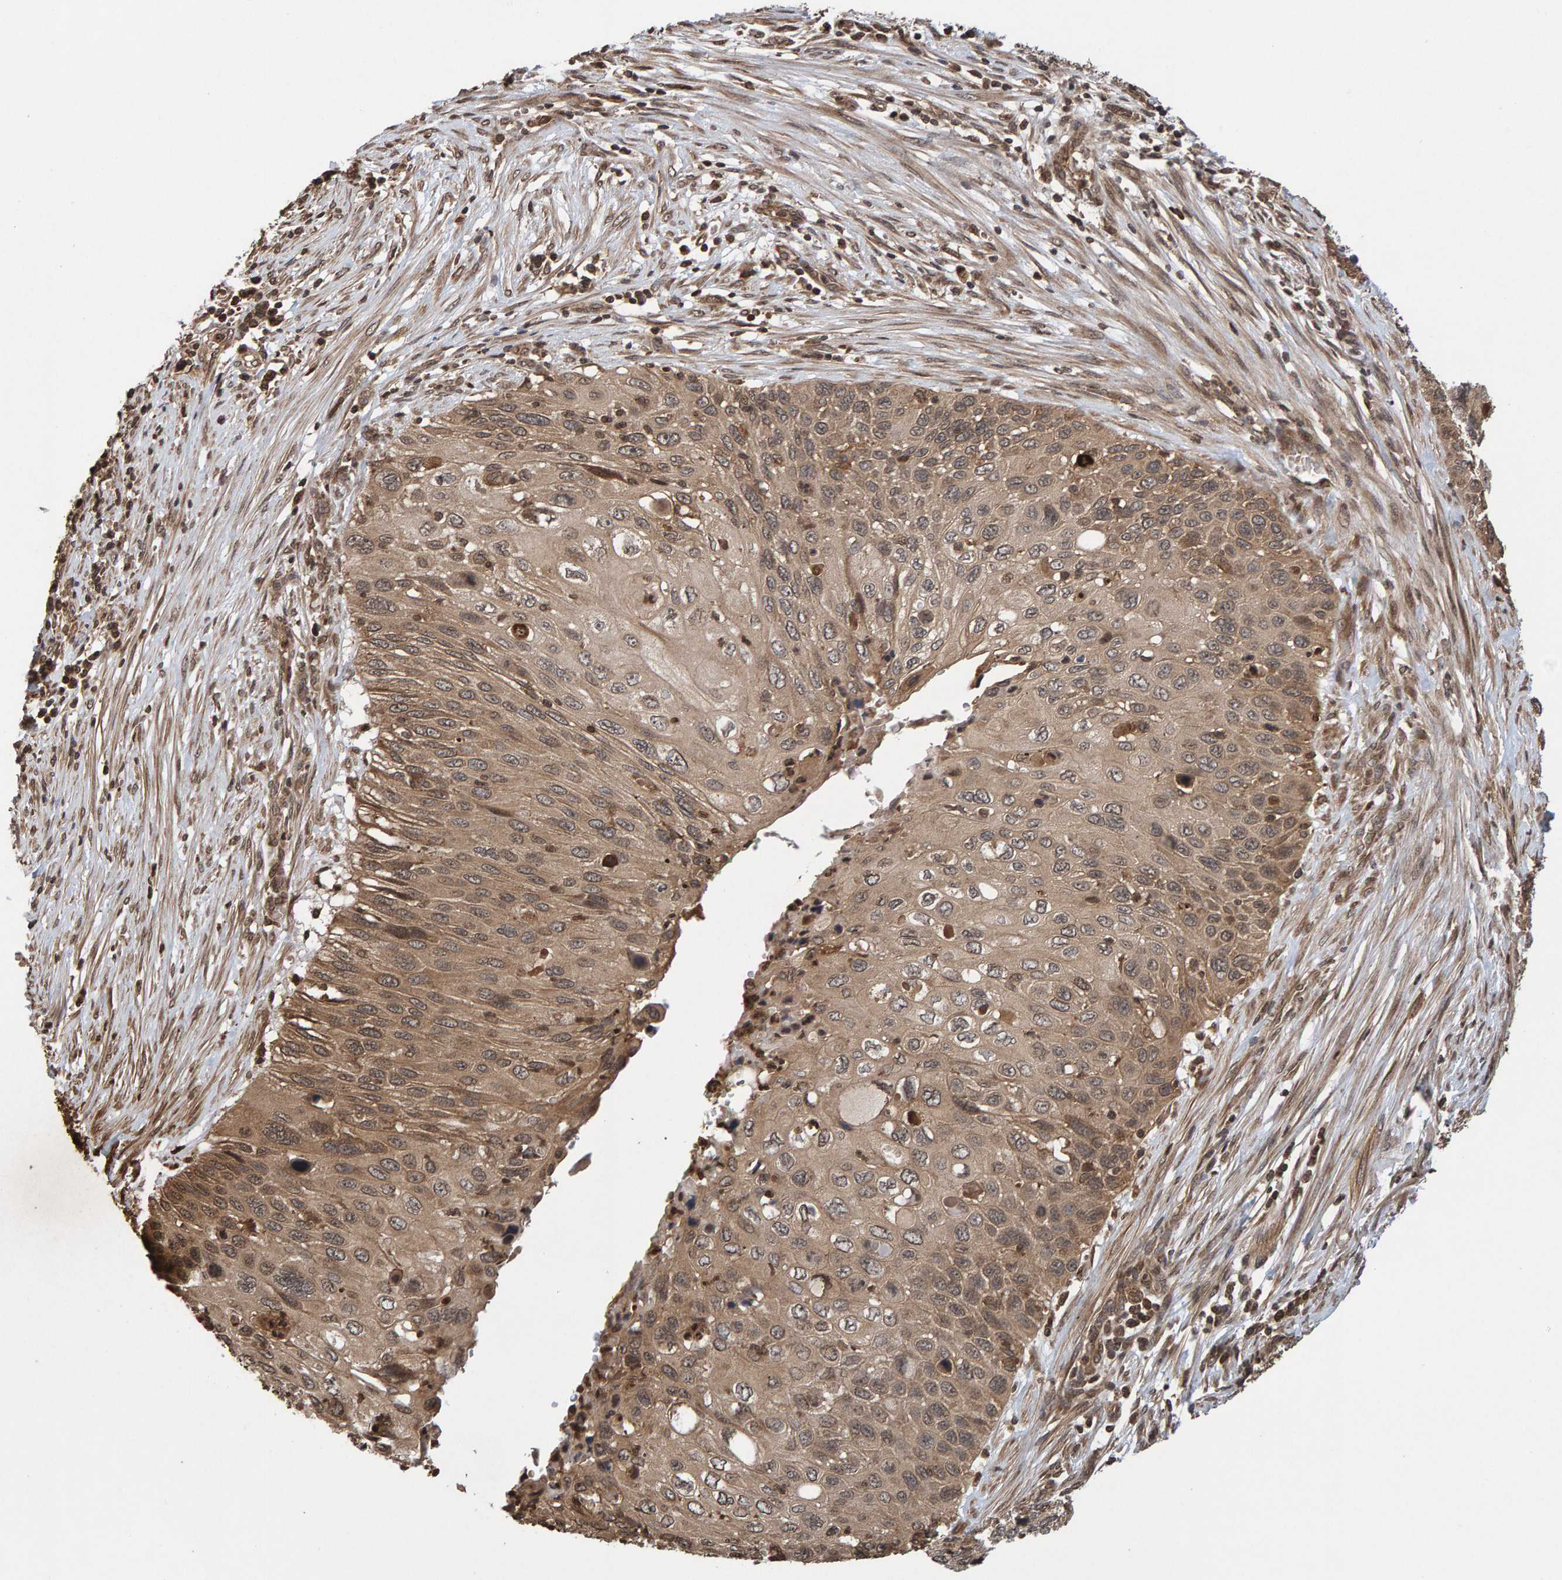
{"staining": {"intensity": "weak", "quantity": ">75%", "location": "cytoplasmic/membranous"}, "tissue": "cervical cancer", "cell_type": "Tumor cells", "image_type": "cancer", "snomed": [{"axis": "morphology", "description": "Squamous cell carcinoma, NOS"}, {"axis": "topography", "description": "Cervix"}], "caption": "Weak cytoplasmic/membranous protein staining is seen in approximately >75% of tumor cells in cervical squamous cell carcinoma.", "gene": "GAB2", "patient": {"sex": "female", "age": 70}}